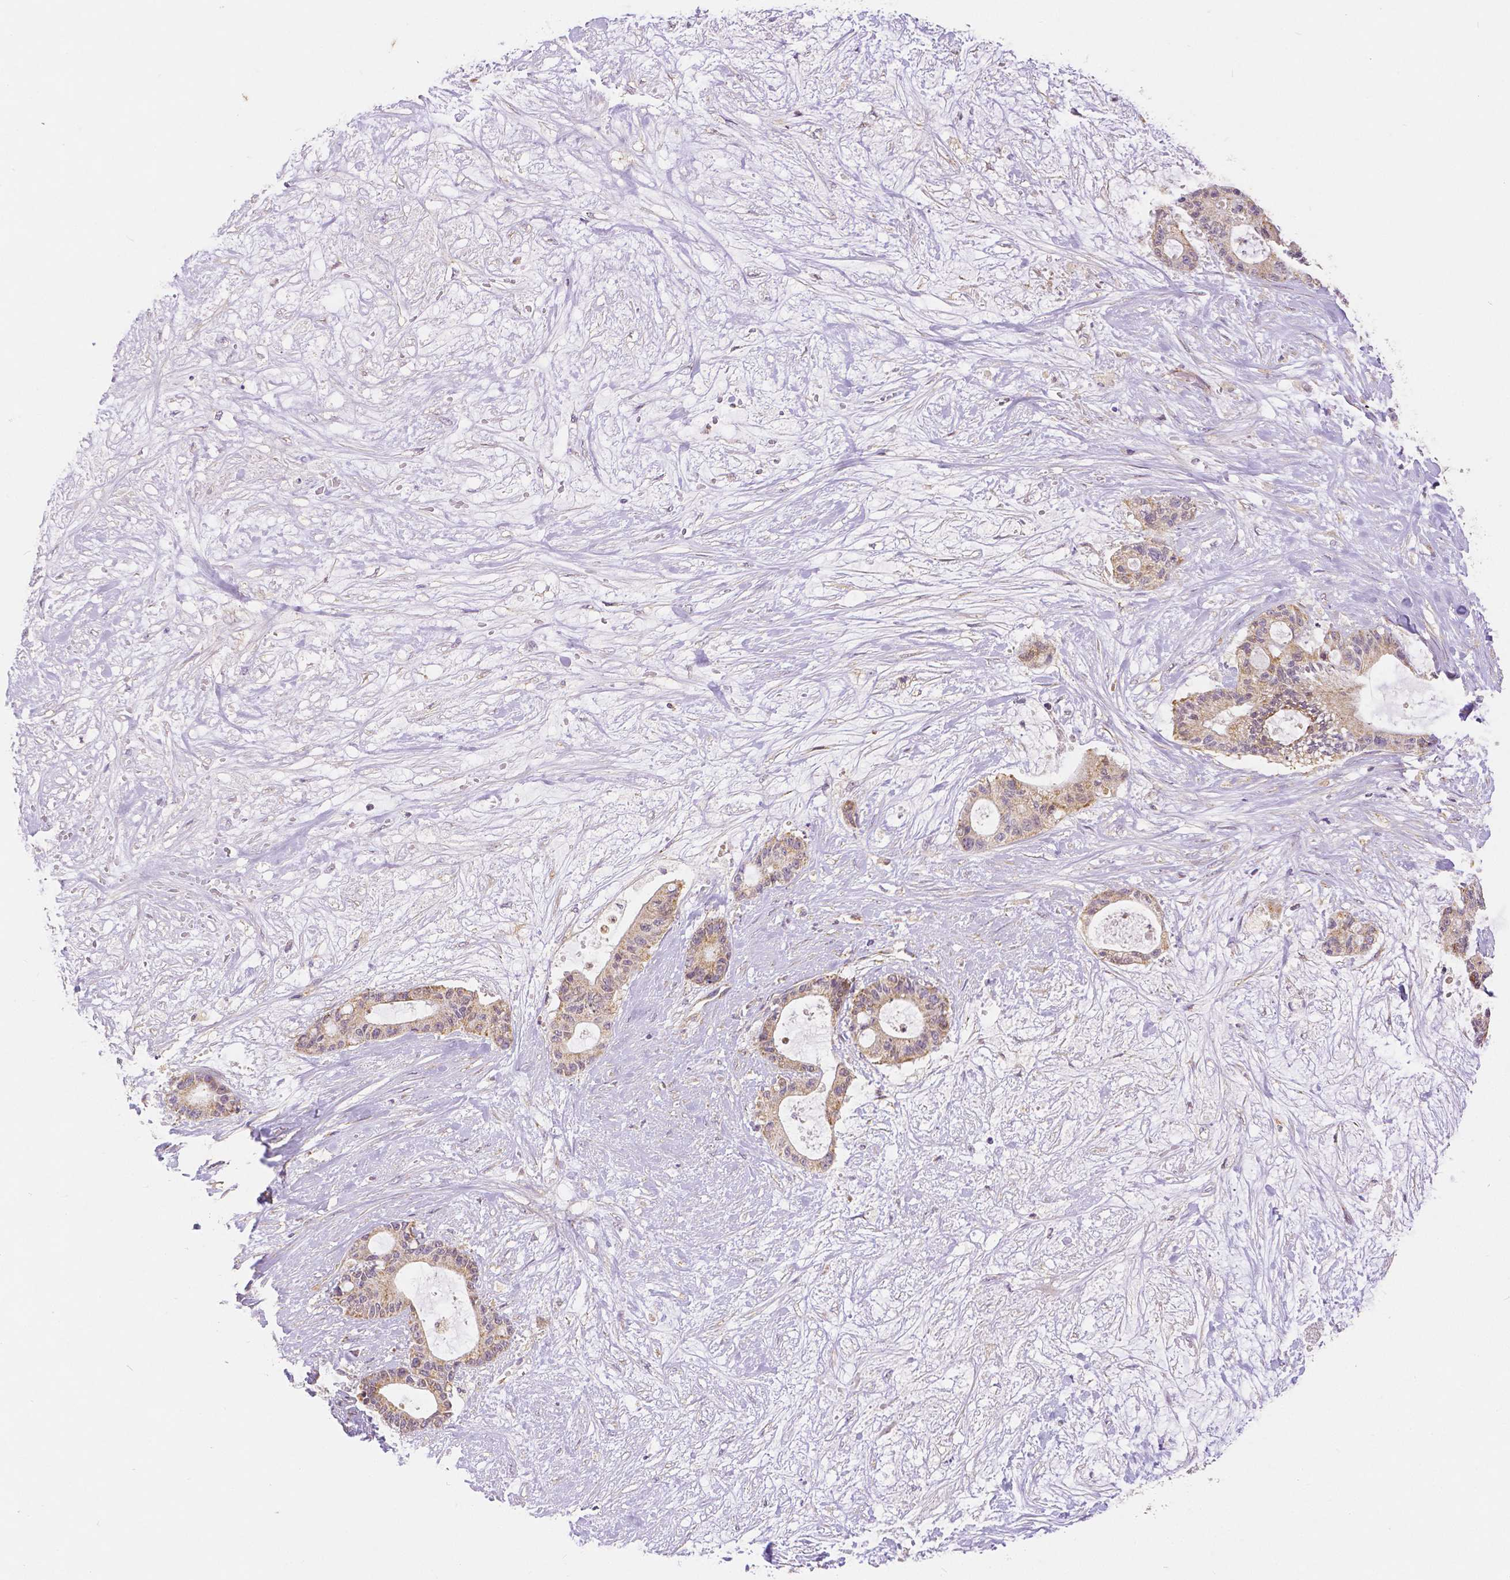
{"staining": {"intensity": "weak", "quantity": ">75%", "location": "cytoplasmic/membranous"}, "tissue": "liver cancer", "cell_type": "Tumor cells", "image_type": "cancer", "snomed": [{"axis": "morphology", "description": "Normal tissue, NOS"}, {"axis": "morphology", "description": "Cholangiocarcinoma"}, {"axis": "topography", "description": "Liver"}, {"axis": "topography", "description": "Peripheral nerve tissue"}], "caption": "A photomicrograph showing weak cytoplasmic/membranous positivity in approximately >75% of tumor cells in liver cancer, as visualized by brown immunohistochemical staining.", "gene": "RHOT1", "patient": {"sex": "female", "age": 73}}